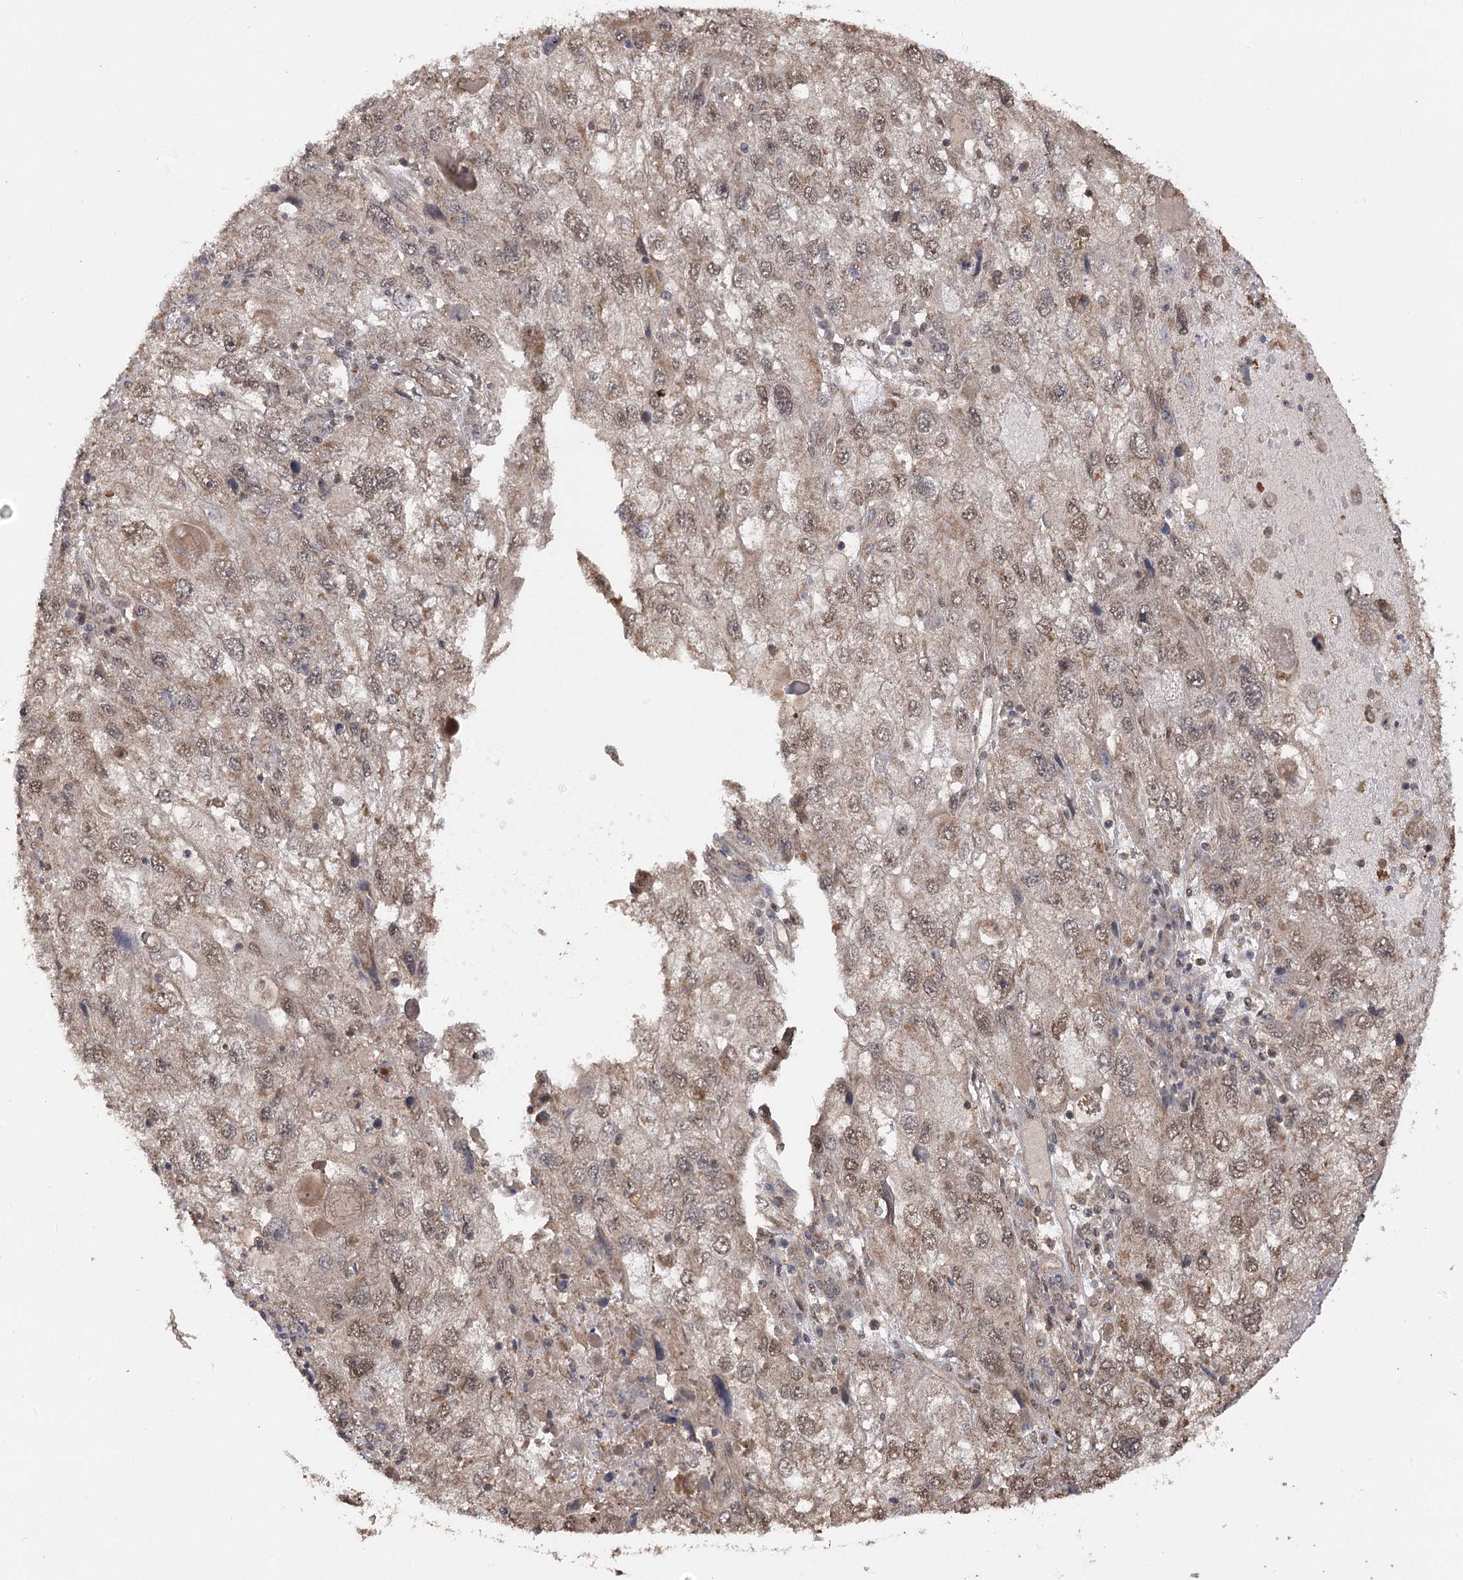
{"staining": {"intensity": "moderate", "quantity": ">75%", "location": "cytoplasmic/membranous,nuclear"}, "tissue": "endometrial cancer", "cell_type": "Tumor cells", "image_type": "cancer", "snomed": [{"axis": "morphology", "description": "Adenocarcinoma, NOS"}, {"axis": "topography", "description": "Endometrium"}], "caption": "Approximately >75% of tumor cells in human adenocarcinoma (endometrial) demonstrate moderate cytoplasmic/membranous and nuclear protein expression as visualized by brown immunohistochemical staining.", "gene": "TENM2", "patient": {"sex": "female", "age": 49}}